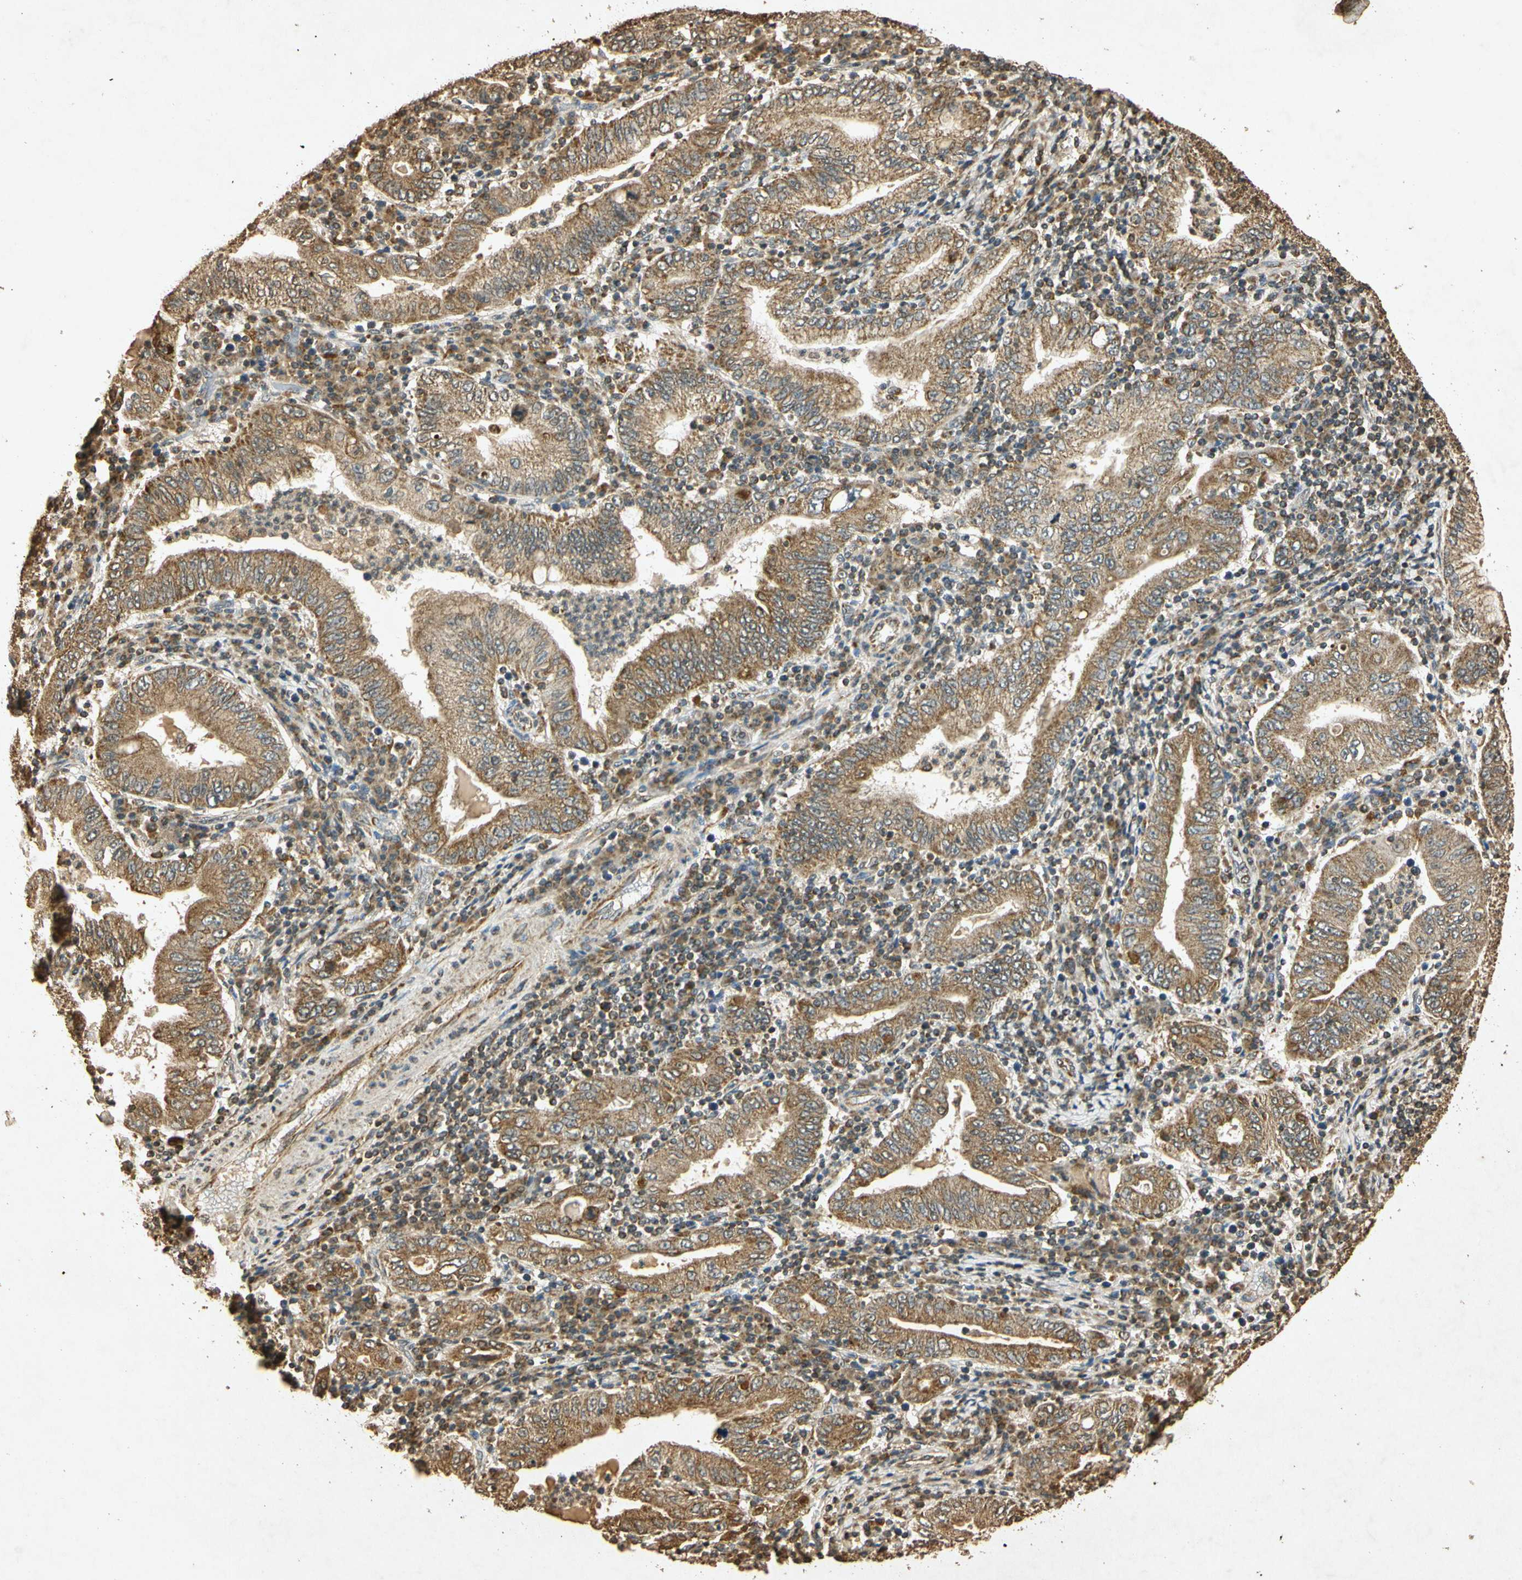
{"staining": {"intensity": "moderate", "quantity": ">75%", "location": "cytoplasmic/membranous"}, "tissue": "stomach cancer", "cell_type": "Tumor cells", "image_type": "cancer", "snomed": [{"axis": "morphology", "description": "Normal tissue, NOS"}, {"axis": "morphology", "description": "Adenocarcinoma, NOS"}, {"axis": "topography", "description": "Esophagus"}, {"axis": "topography", "description": "Stomach, upper"}, {"axis": "topography", "description": "Peripheral nerve tissue"}], "caption": "Tumor cells reveal moderate cytoplasmic/membranous positivity in approximately >75% of cells in stomach cancer (adenocarcinoma). The staining was performed using DAB (3,3'-diaminobenzidine) to visualize the protein expression in brown, while the nuclei were stained in blue with hematoxylin (Magnification: 20x).", "gene": "PRDX3", "patient": {"sex": "male", "age": 62}}